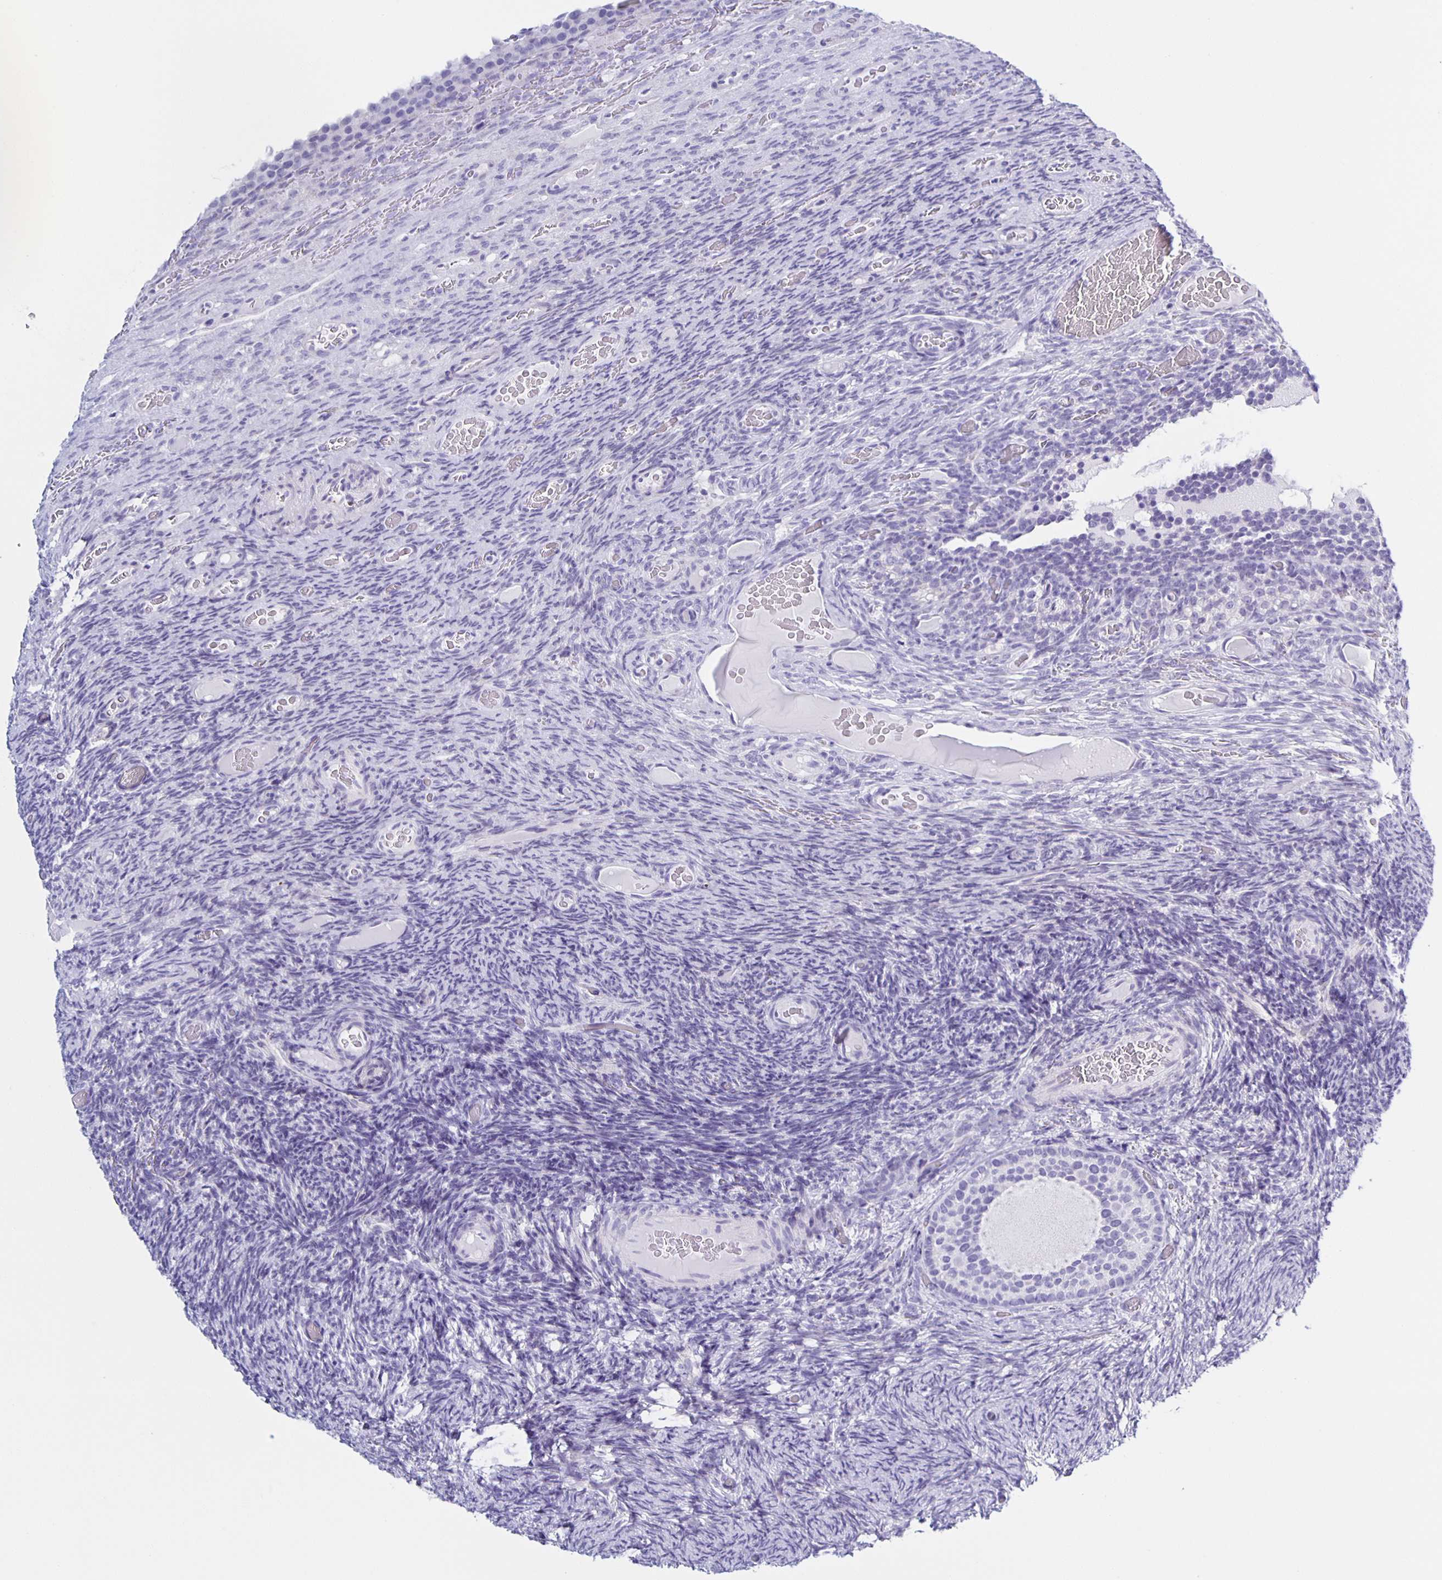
{"staining": {"intensity": "negative", "quantity": "none", "location": "none"}, "tissue": "ovary", "cell_type": "Ovarian stroma cells", "image_type": "normal", "snomed": [{"axis": "morphology", "description": "Normal tissue, NOS"}, {"axis": "topography", "description": "Ovary"}], "caption": "DAB immunohistochemical staining of benign human ovary exhibits no significant expression in ovarian stroma cells. Brightfield microscopy of IHC stained with DAB (3,3'-diaminobenzidine) (brown) and hematoxylin (blue), captured at high magnification.", "gene": "AQP6", "patient": {"sex": "female", "age": 34}}